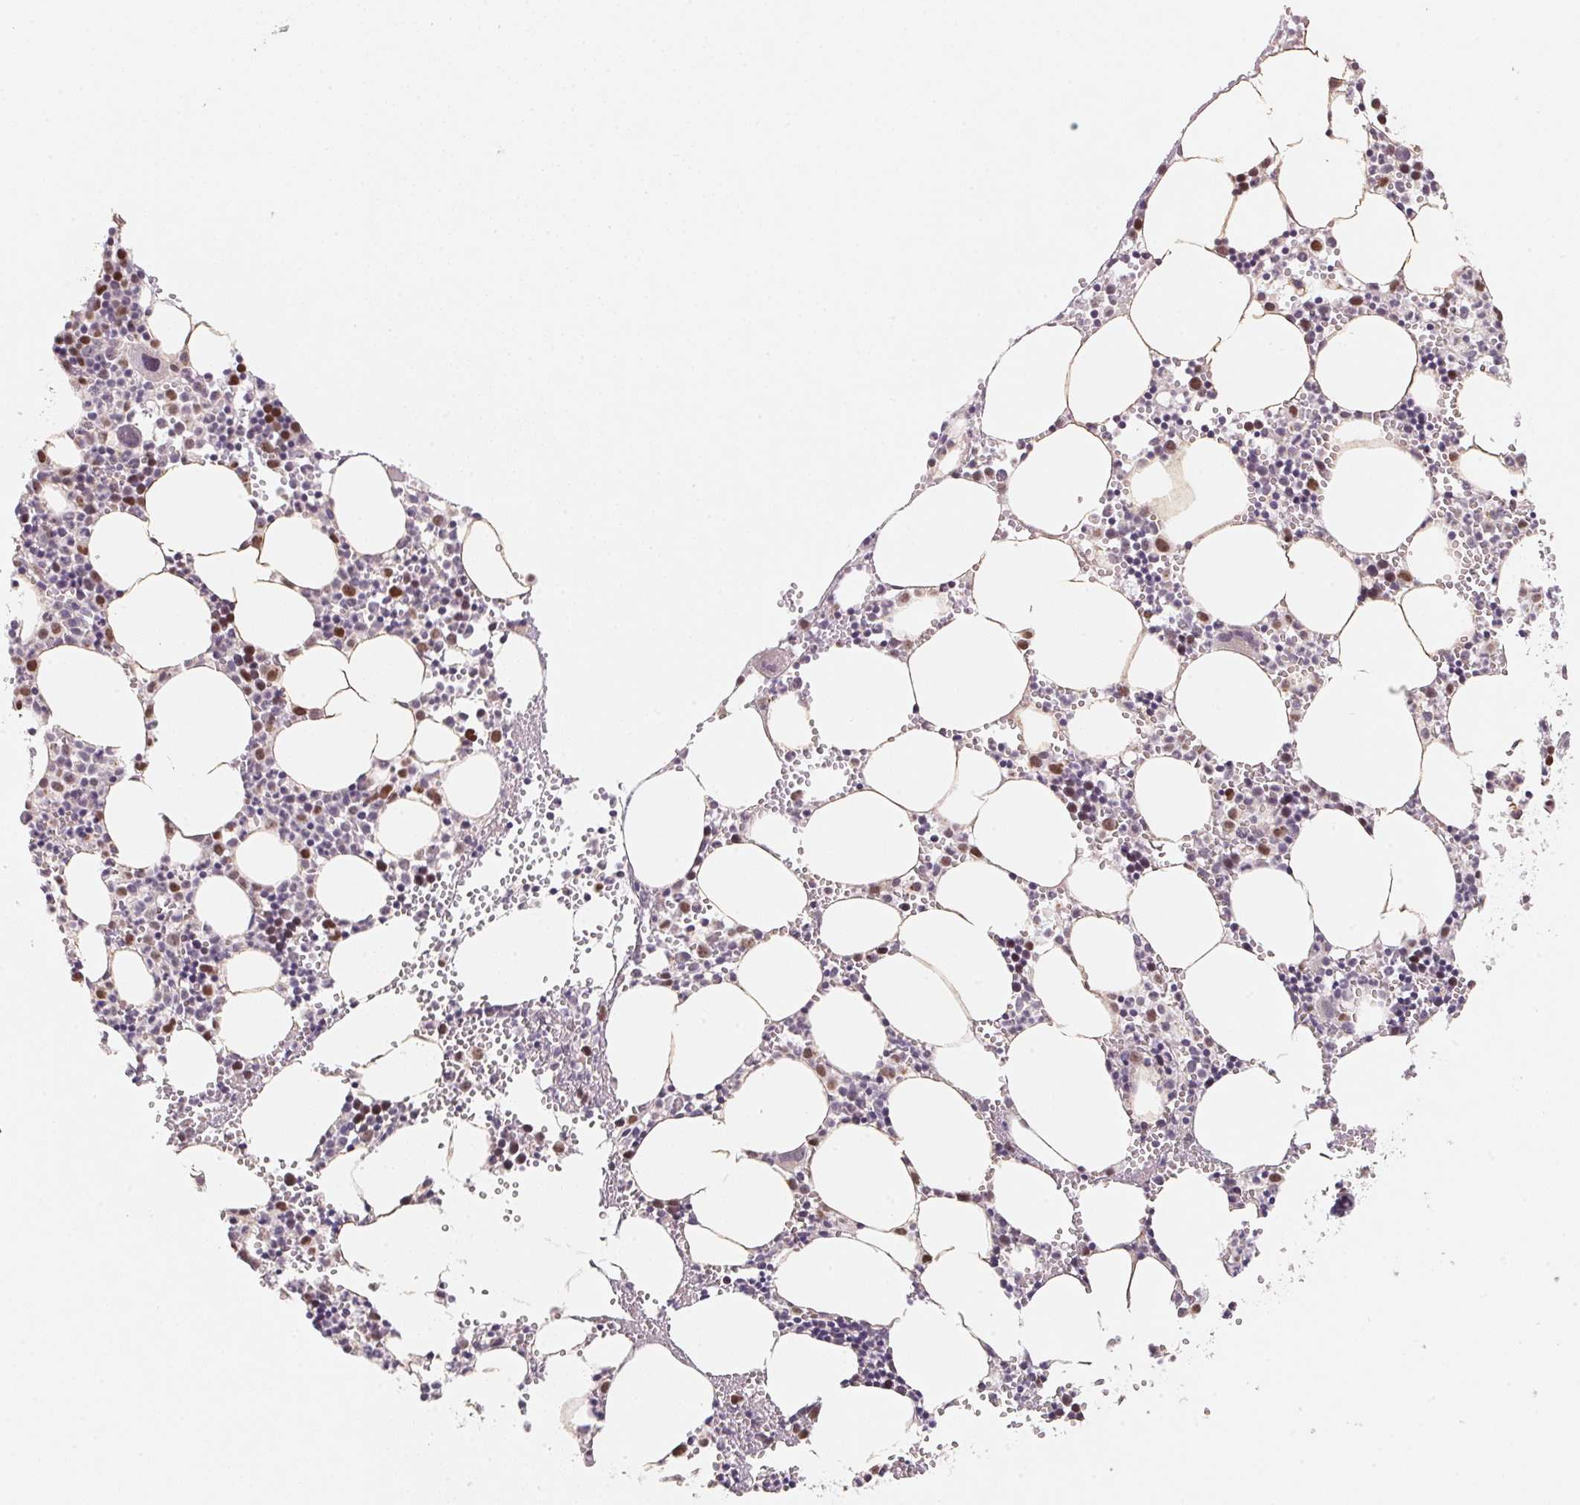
{"staining": {"intensity": "moderate", "quantity": "<25%", "location": "nuclear"}, "tissue": "bone marrow", "cell_type": "Hematopoietic cells", "image_type": "normal", "snomed": [{"axis": "morphology", "description": "Normal tissue, NOS"}, {"axis": "topography", "description": "Bone marrow"}], "caption": "IHC (DAB) staining of normal bone marrow exhibits moderate nuclear protein staining in about <25% of hematopoietic cells.", "gene": "KIFC1", "patient": {"sex": "male", "age": 89}}